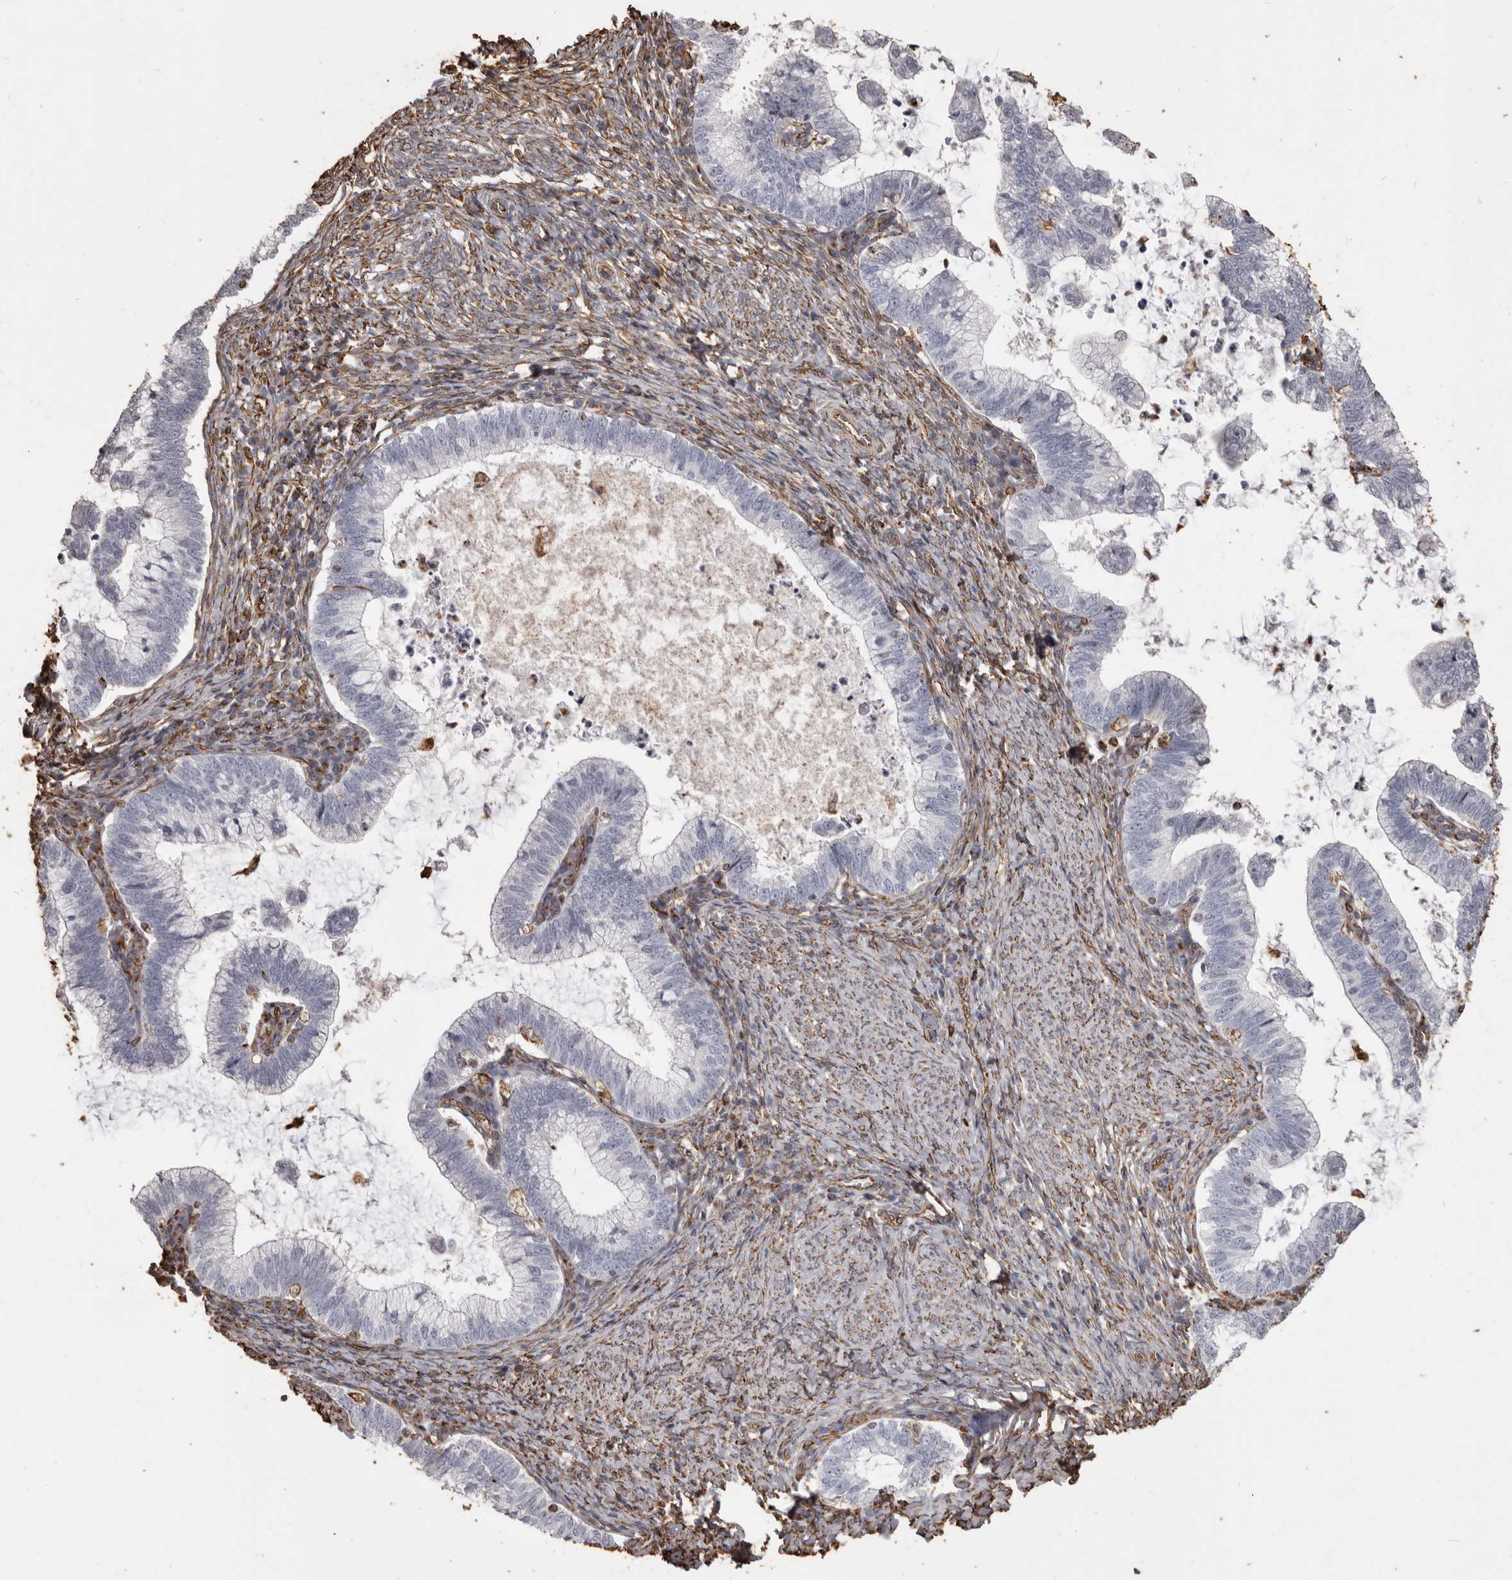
{"staining": {"intensity": "negative", "quantity": "none", "location": "none"}, "tissue": "cervical cancer", "cell_type": "Tumor cells", "image_type": "cancer", "snomed": [{"axis": "morphology", "description": "Adenocarcinoma, NOS"}, {"axis": "topography", "description": "Cervix"}], "caption": "Cervical cancer (adenocarcinoma) was stained to show a protein in brown. There is no significant staining in tumor cells. (DAB immunohistochemistry (IHC) visualized using brightfield microscopy, high magnification).", "gene": "MTURN", "patient": {"sex": "female", "age": 36}}